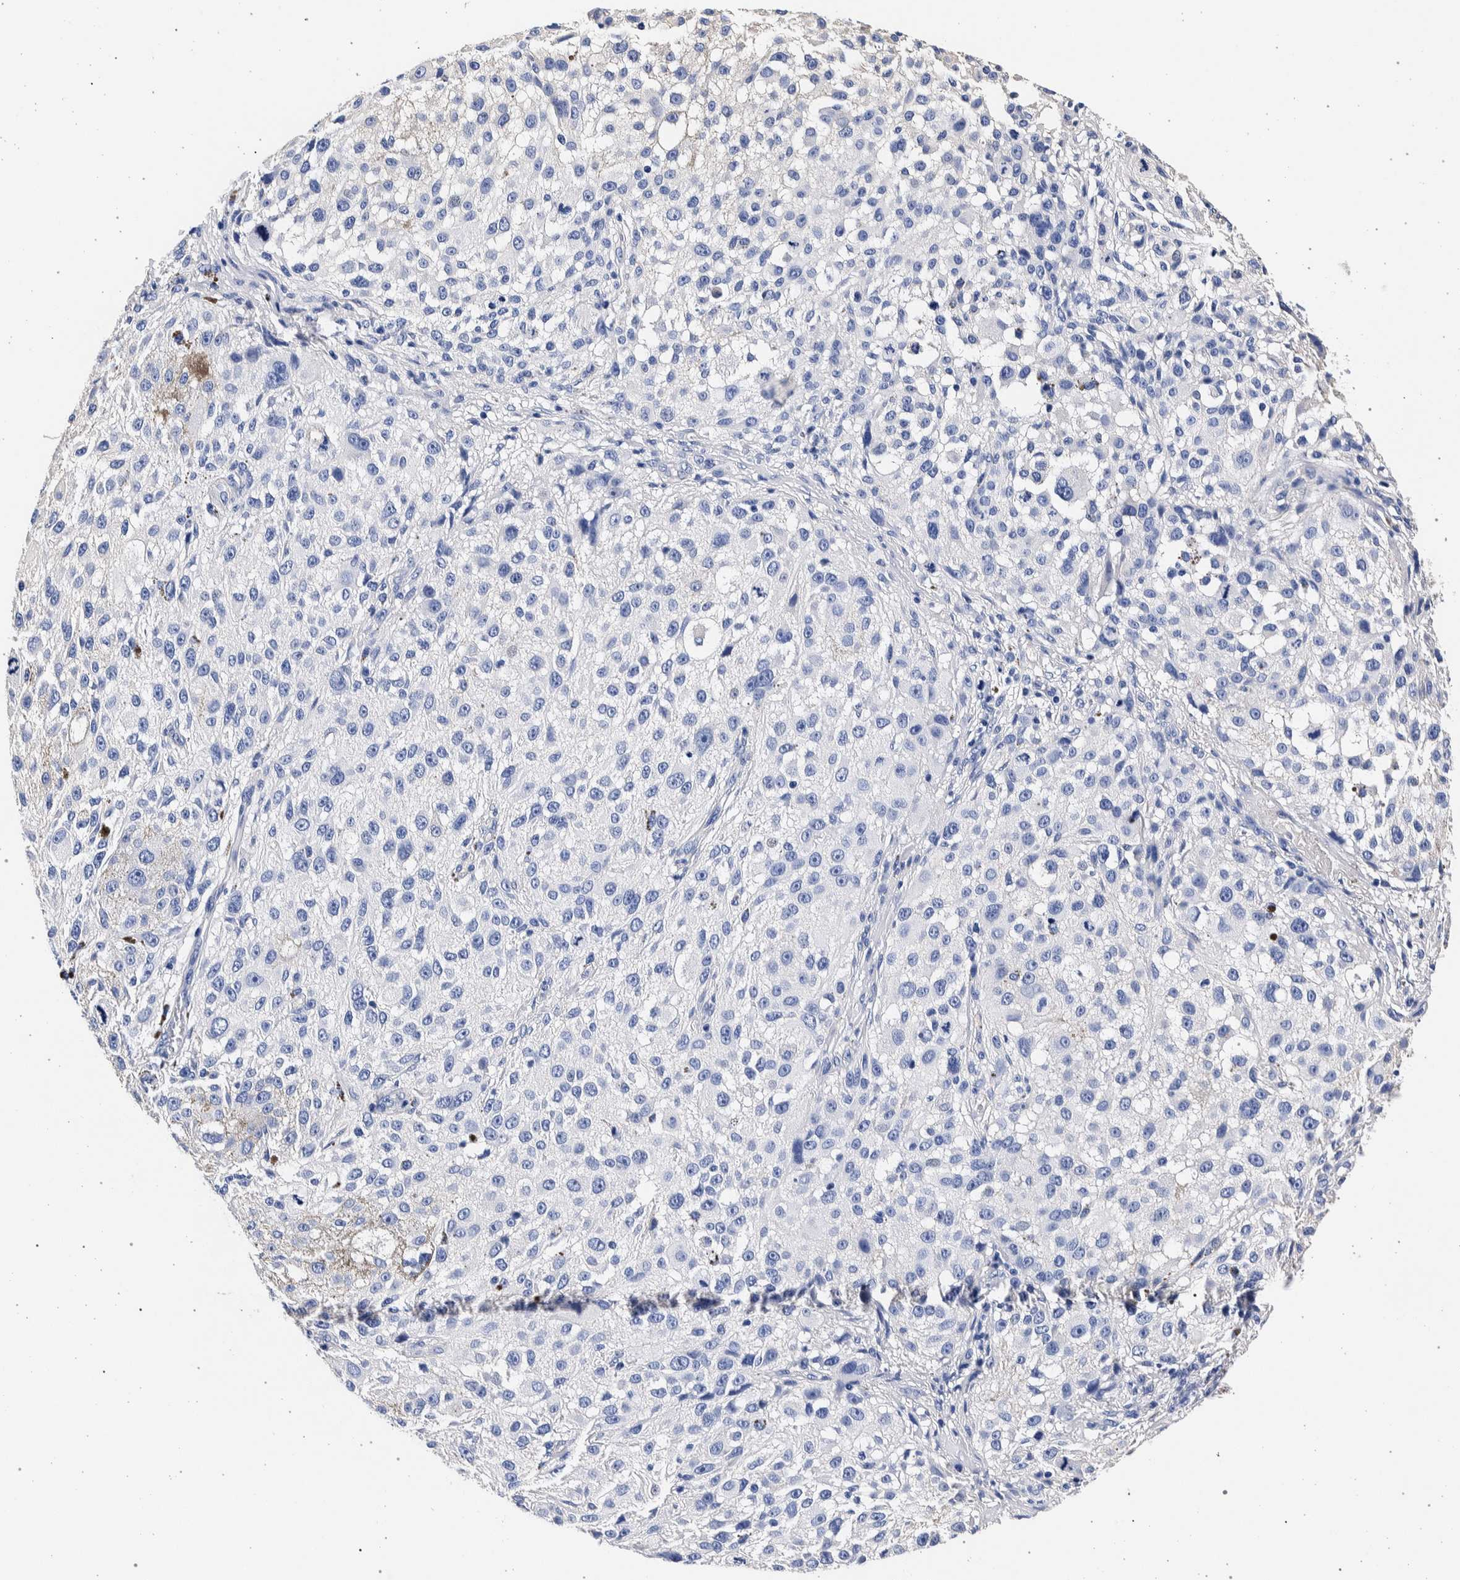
{"staining": {"intensity": "negative", "quantity": "none", "location": "none"}, "tissue": "melanoma", "cell_type": "Tumor cells", "image_type": "cancer", "snomed": [{"axis": "morphology", "description": "Necrosis, NOS"}, {"axis": "morphology", "description": "Malignant melanoma, NOS"}, {"axis": "topography", "description": "Skin"}], "caption": "Malignant melanoma was stained to show a protein in brown. There is no significant staining in tumor cells.", "gene": "NIBAN2", "patient": {"sex": "female", "age": 87}}